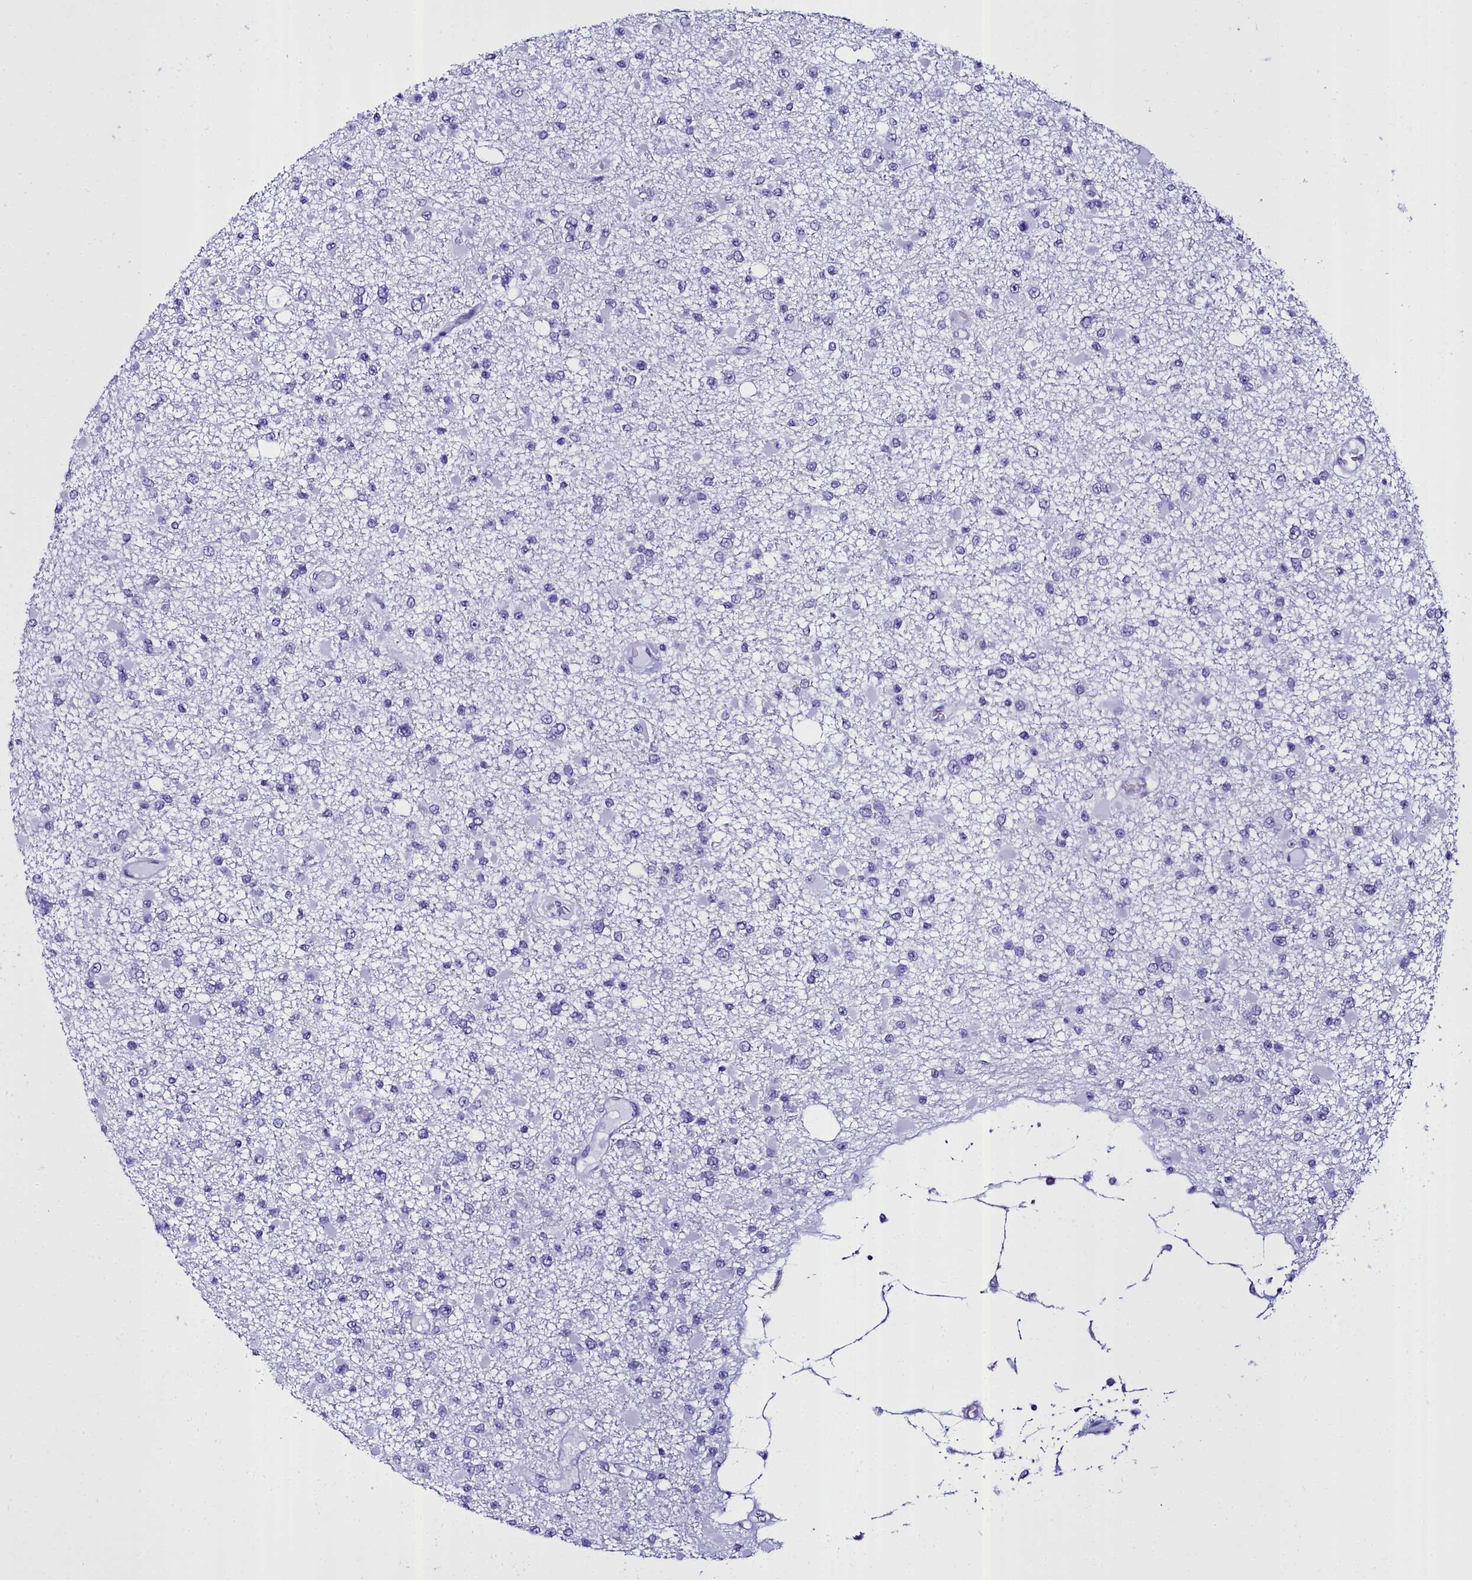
{"staining": {"intensity": "negative", "quantity": "none", "location": "none"}, "tissue": "glioma", "cell_type": "Tumor cells", "image_type": "cancer", "snomed": [{"axis": "morphology", "description": "Glioma, malignant, Low grade"}, {"axis": "topography", "description": "Brain"}], "caption": "There is no significant expression in tumor cells of low-grade glioma (malignant). (Immunohistochemistry, brightfield microscopy, high magnification).", "gene": "TXNDC5", "patient": {"sex": "female", "age": 22}}